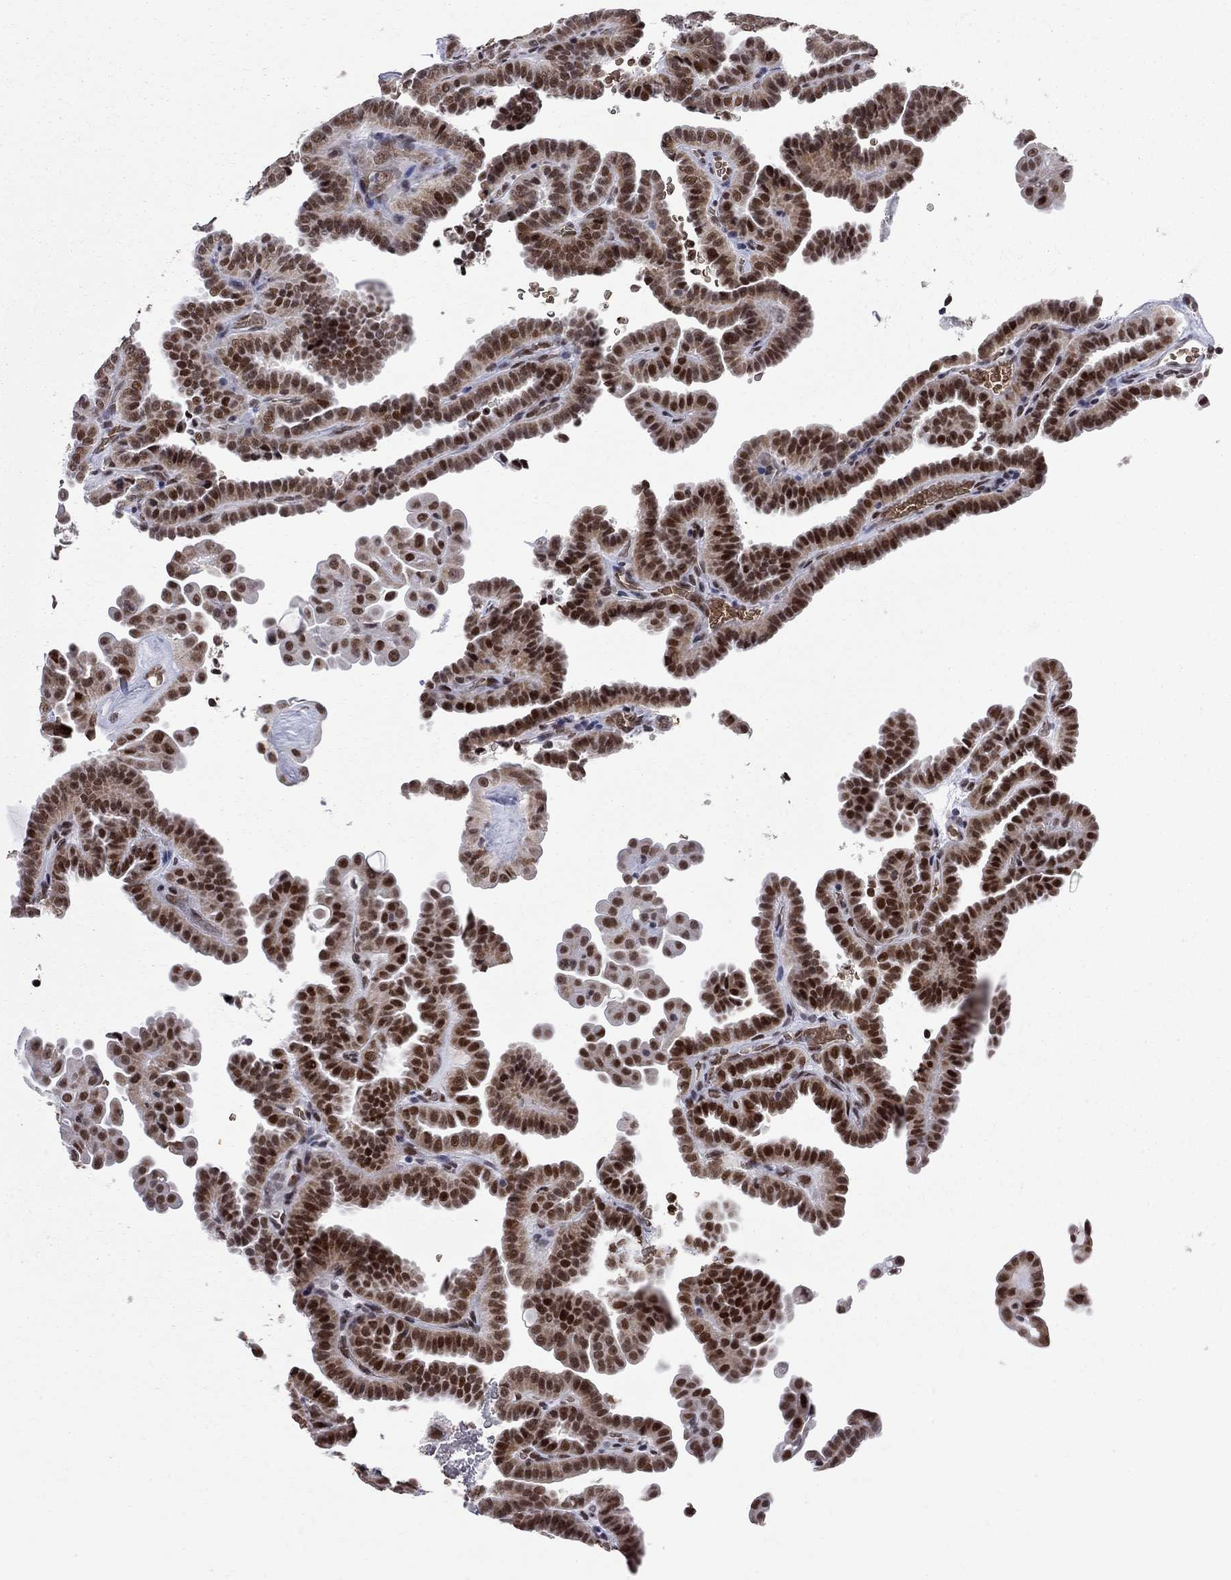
{"staining": {"intensity": "strong", "quantity": "25%-75%", "location": "nuclear"}, "tissue": "thyroid cancer", "cell_type": "Tumor cells", "image_type": "cancer", "snomed": [{"axis": "morphology", "description": "Papillary adenocarcinoma, NOS"}, {"axis": "topography", "description": "Thyroid gland"}], "caption": "Immunohistochemistry (IHC) photomicrograph of papillary adenocarcinoma (thyroid) stained for a protein (brown), which reveals high levels of strong nuclear staining in about 25%-75% of tumor cells.", "gene": "ZBTB47", "patient": {"sex": "female", "age": 39}}